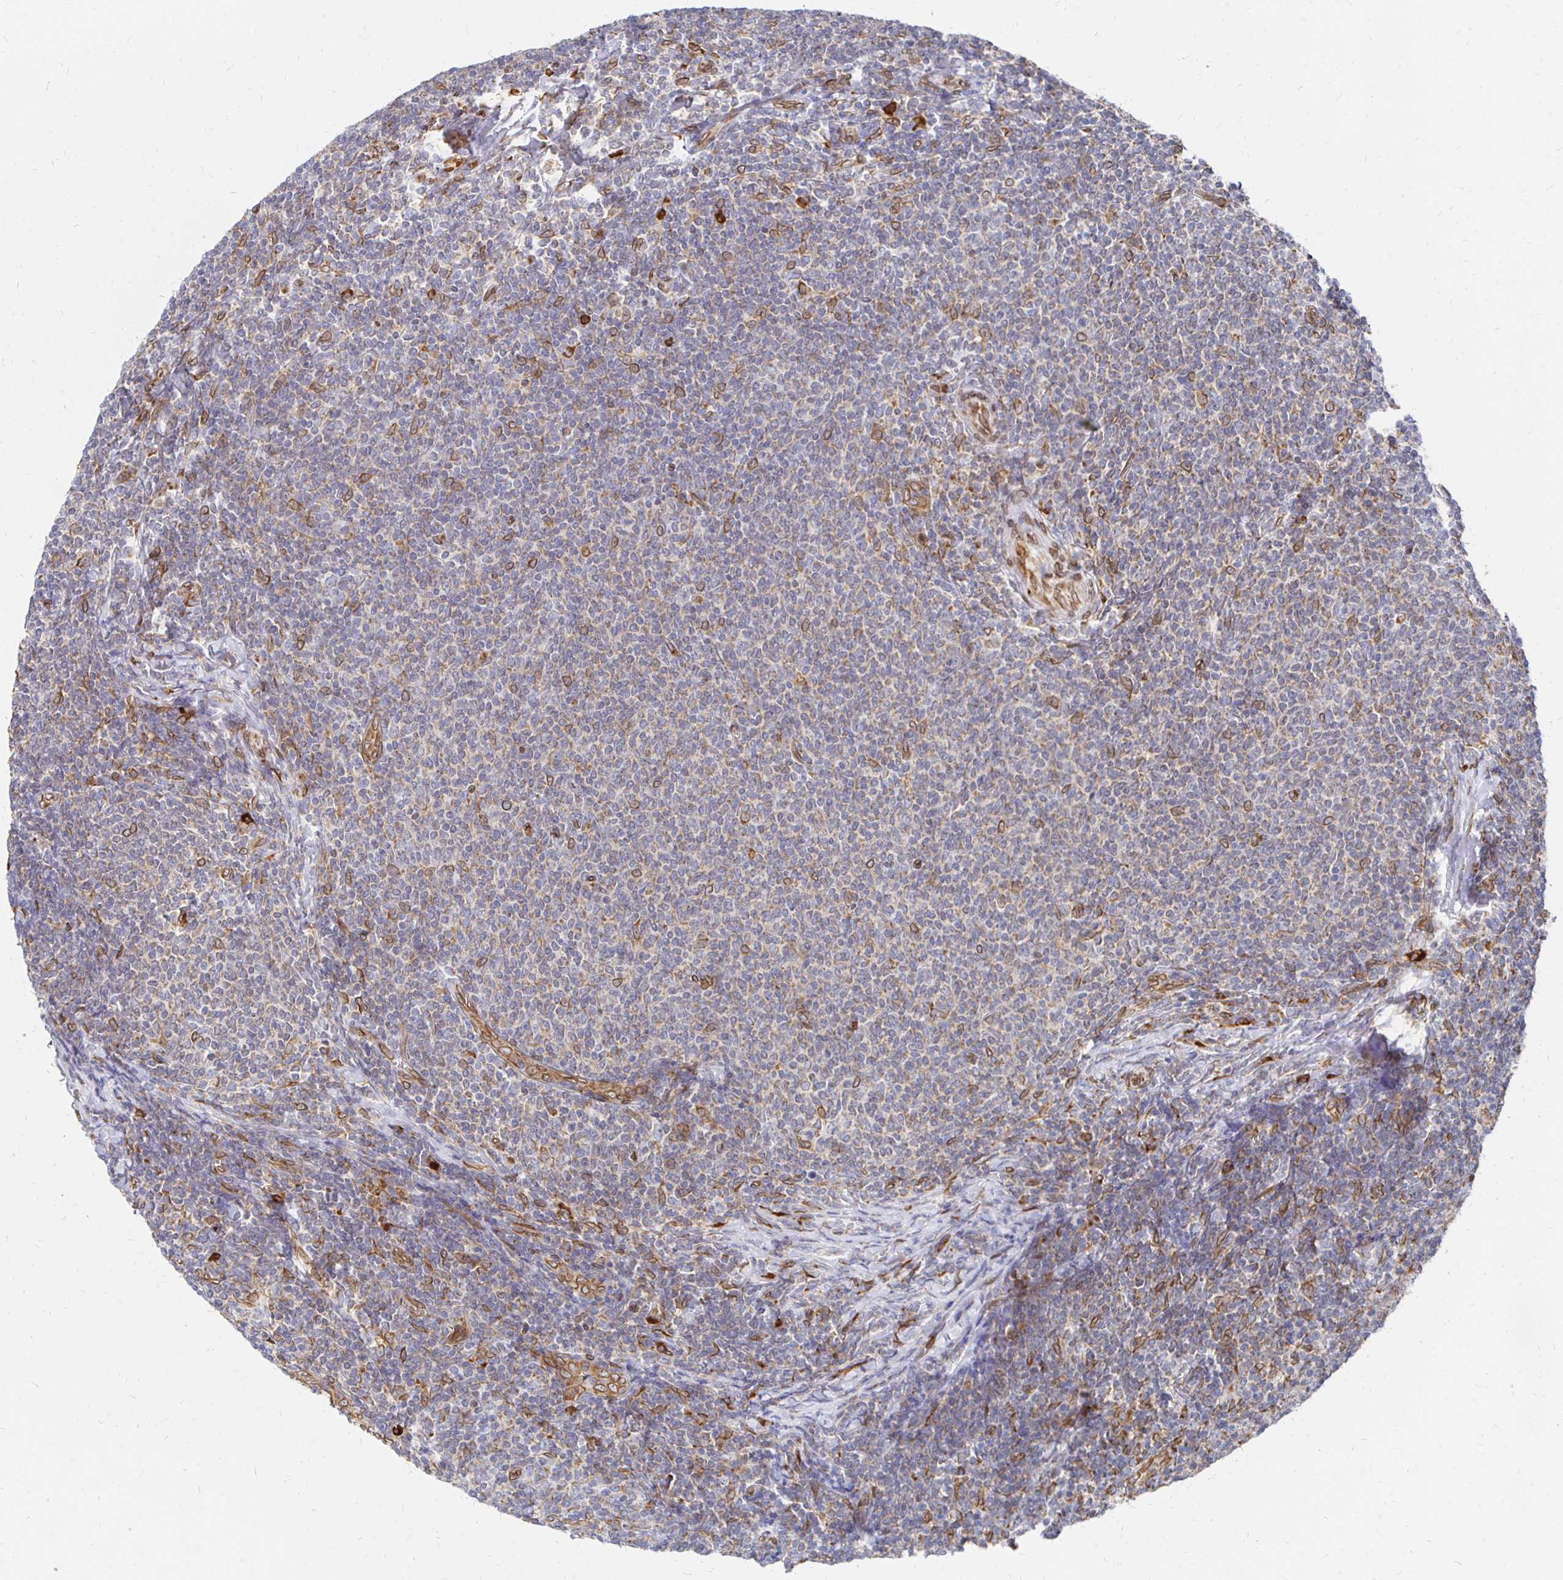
{"staining": {"intensity": "strong", "quantity": "<25%", "location": "cytoplasmic/membranous,nuclear"}, "tissue": "lymphoma", "cell_type": "Tumor cells", "image_type": "cancer", "snomed": [{"axis": "morphology", "description": "Malignant lymphoma, non-Hodgkin's type, Low grade"}, {"axis": "topography", "description": "Lymph node"}], "caption": "This photomicrograph reveals malignant lymphoma, non-Hodgkin's type (low-grade) stained with IHC to label a protein in brown. The cytoplasmic/membranous and nuclear of tumor cells show strong positivity for the protein. Nuclei are counter-stained blue.", "gene": "PELI3", "patient": {"sex": "male", "age": 52}}